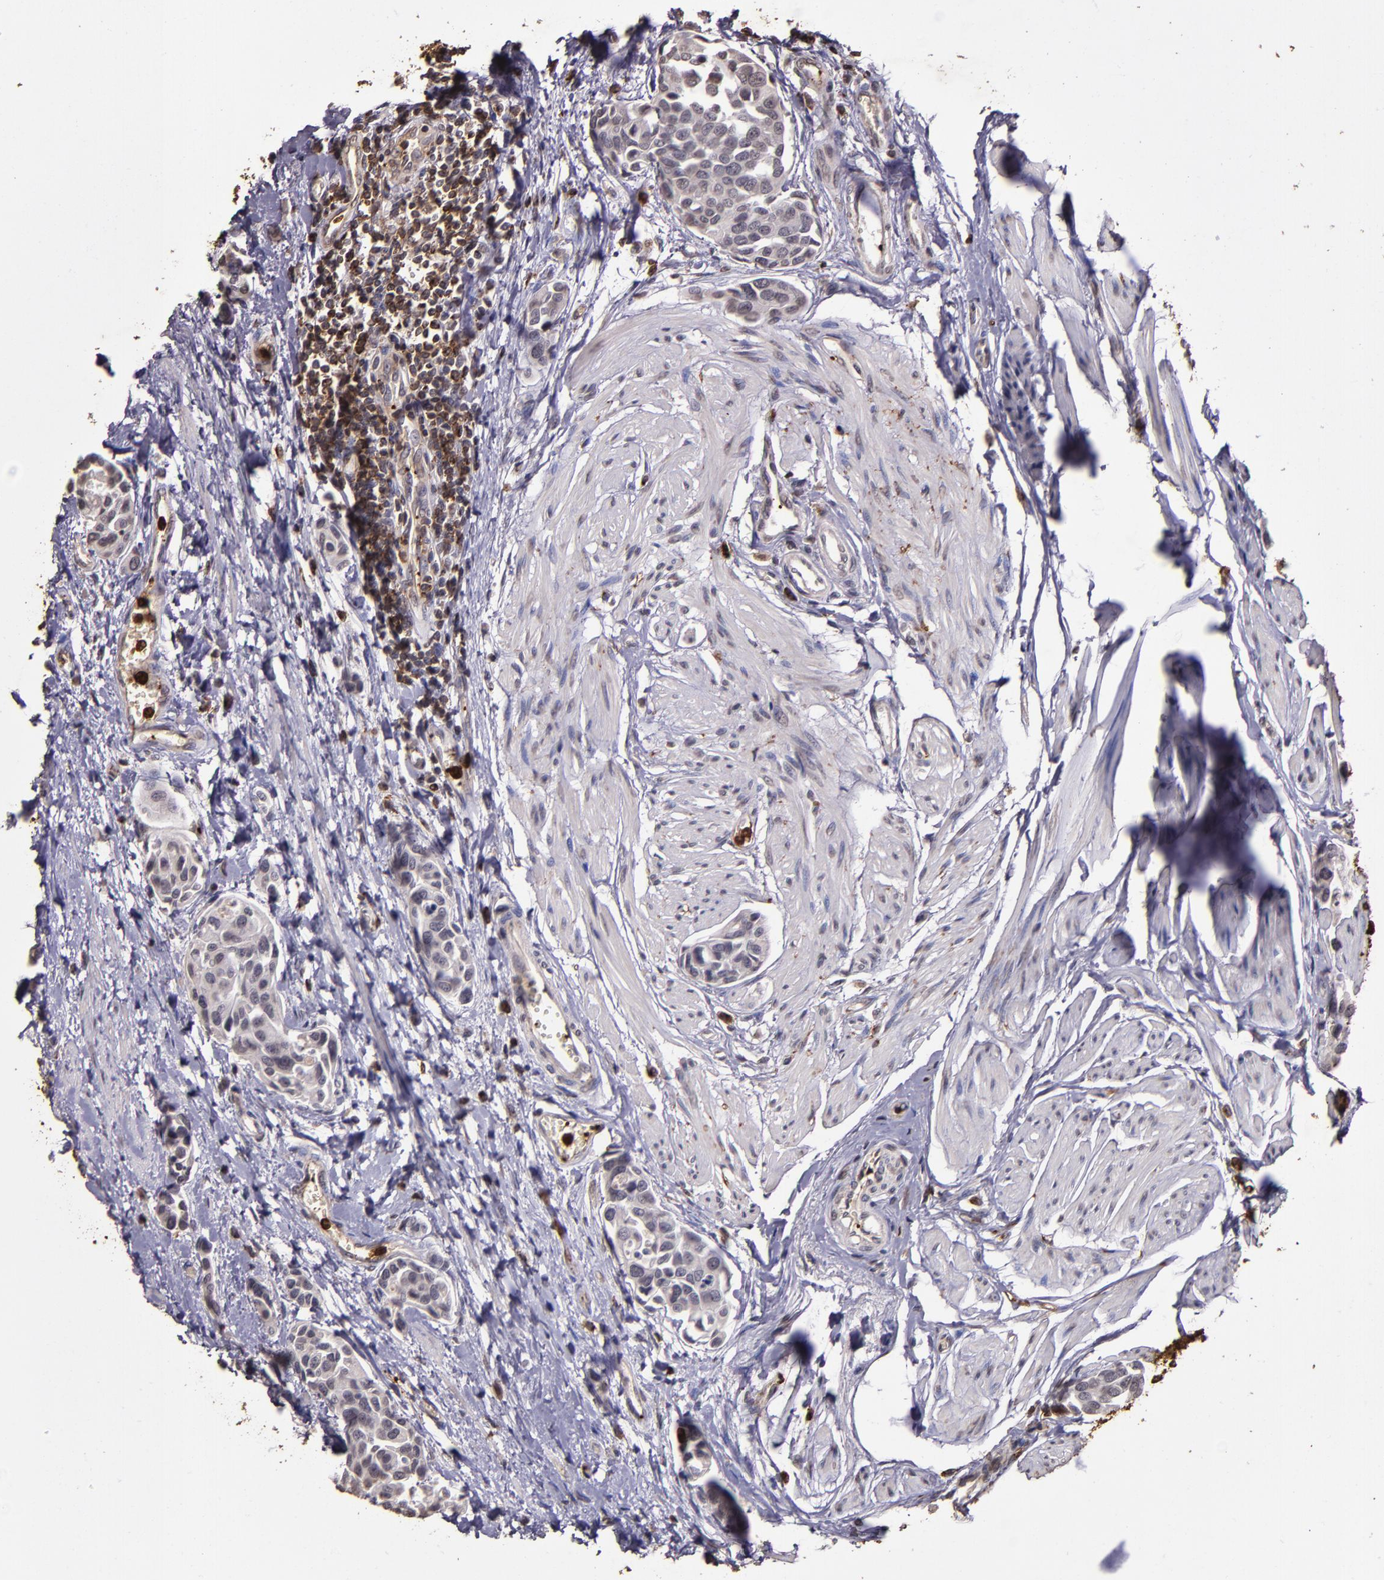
{"staining": {"intensity": "negative", "quantity": "none", "location": "none"}, "tissue": "urothelial cancer", "cell_type": "Tumor cells", "image_type": "cancer", "snomed": [{"axis": "morphology", "description": "Urothelial carcinoma, High grade"}, {"axis": "topography", "description": "Urinary bladder"}], "caption": "IHC of high-grade urothelial carcinoma displays no positivity in tumor cells.", "gene": "SLC2A3", "patient": {"sex": "male", "age": 78}}